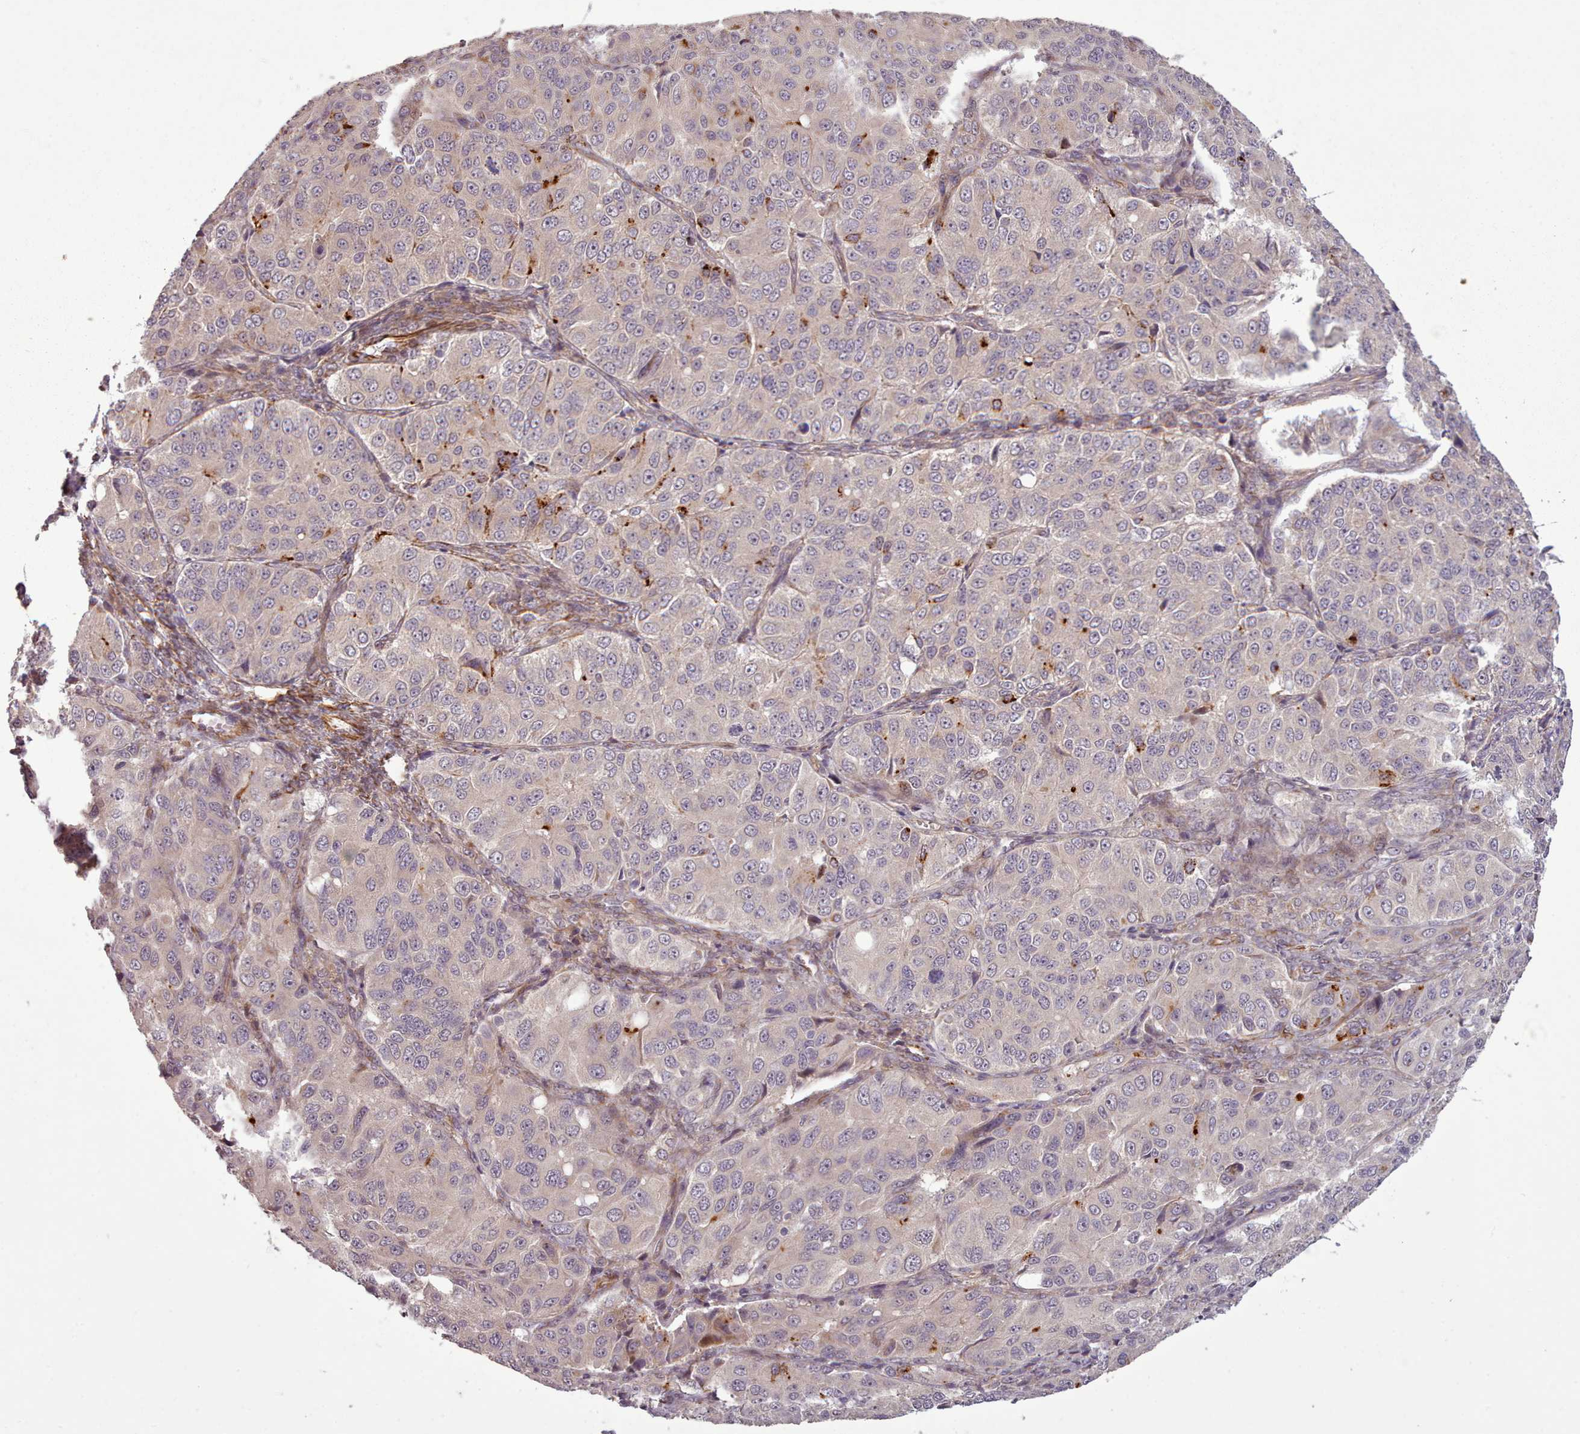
{"staining": {"intensity": "strong", "quantity": "<25%", "location": "cytoplasmic/membranous"}, "tissue": "ovarian cancer", "cell_type": "Tumor cells", "image_type": "cancer", "snomed": [{"axis": "morphology", "description": "Carcinoma, endometroid"}, {"axis": "topography", "description": "Ovary"}], "caption": "A brown stain labels strong cytoplasmic/membranous staining of a protein in ovarian cancer tumor cells.", "gene": "GBGT1", "patient": {"sex": "female", "age": 51}}